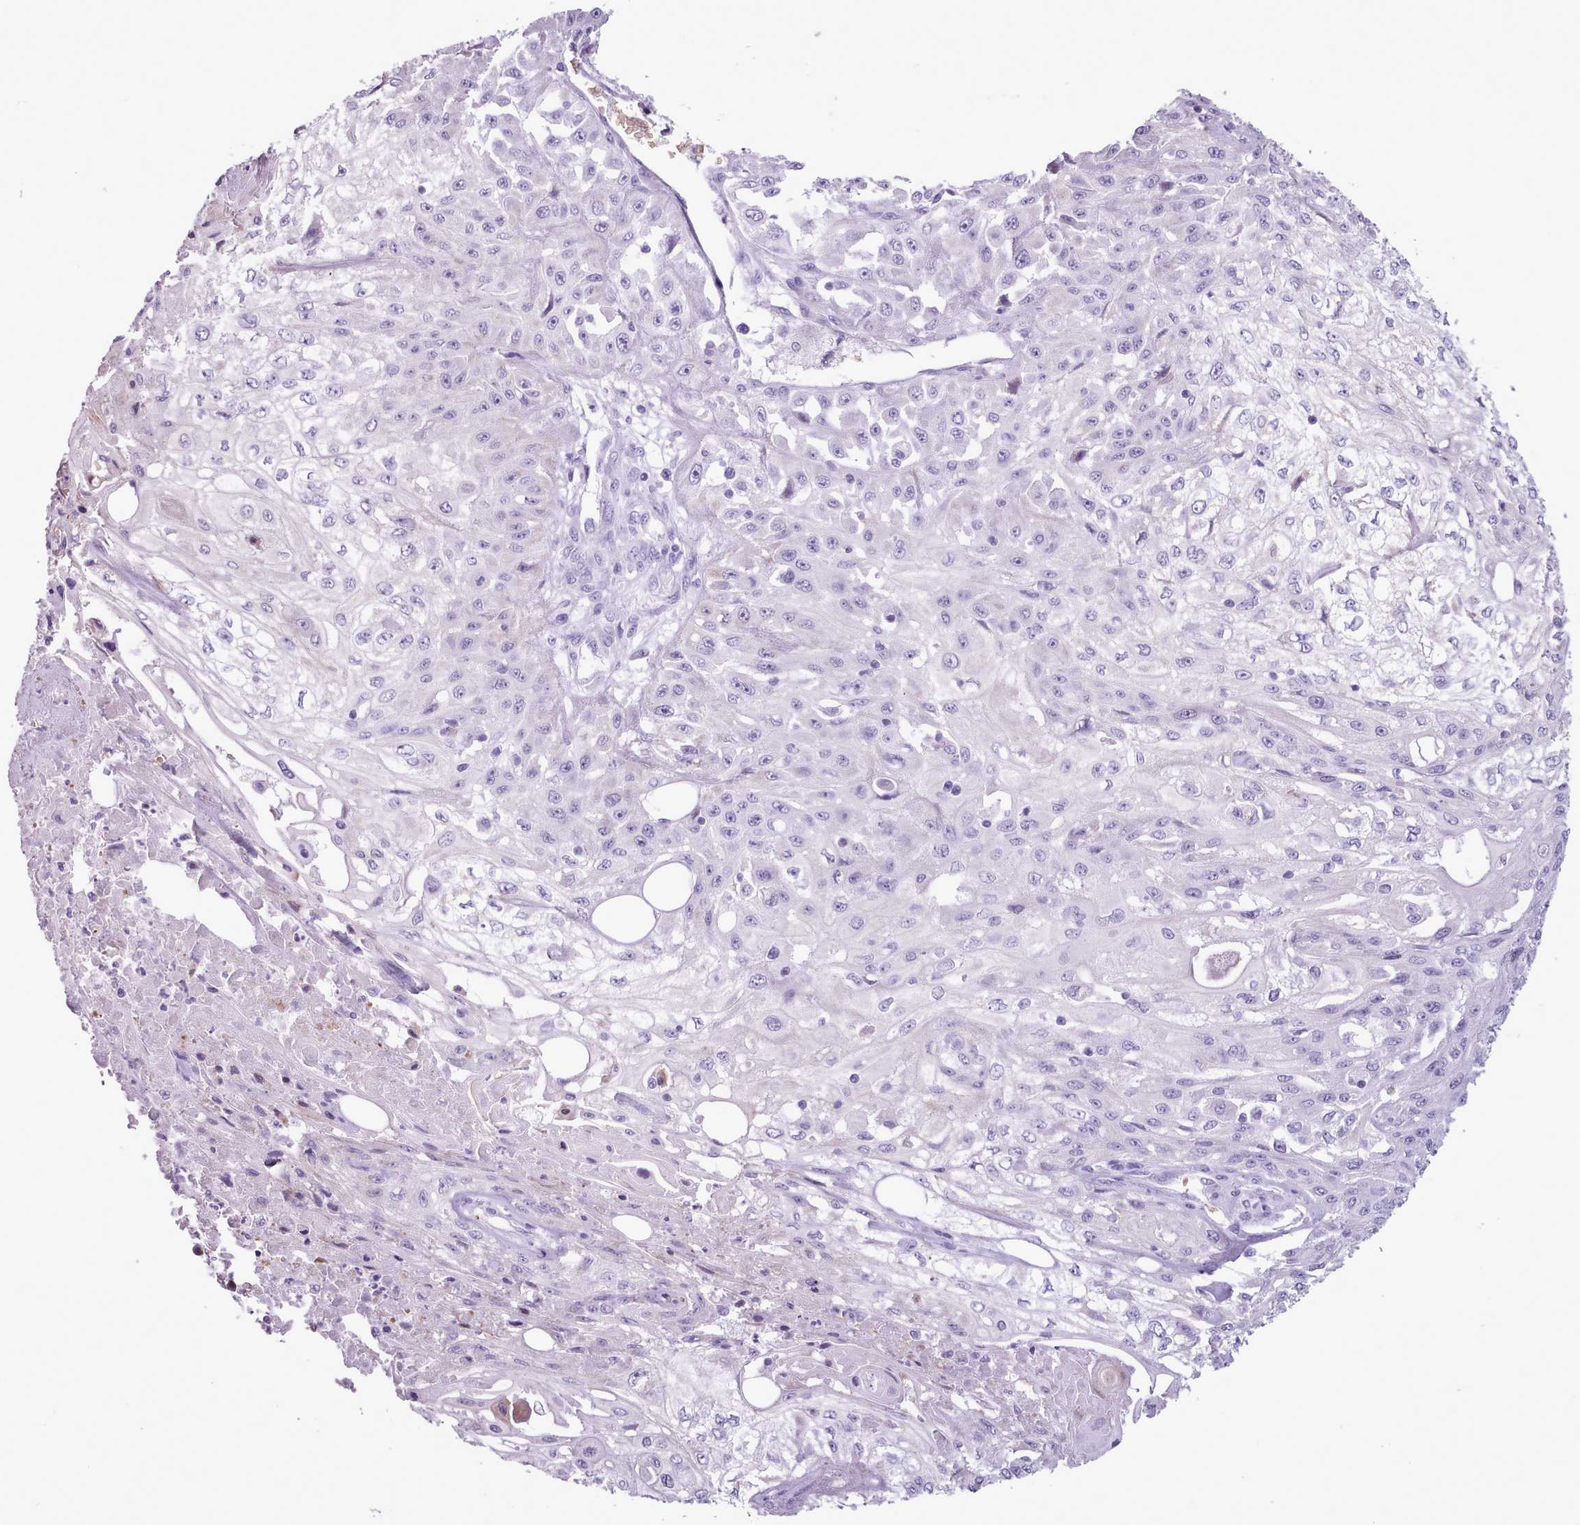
{"staining": {"intensity": "negative", "quantity": "none", "location": "none"}, "tissue": "skin cancer", "cell_type": "Tumor cells", "image_type": "cancer", "snomed": [{"axis": "morphology", "description": "Squamous cell carcinoma, NOS"}, {"axis": "morphology", "description": "Squamous cell carcinoma, metastatic, NOS"}, {"axis": "topography", "description": "Skin"}, {"axis": "topography", "description": "Lymph node"}], "caption": "High power microscopy image of an immunohistochemistry (IHC) image of skin cancer, revealing no significant expression in tumor cells.", "gene": "AK4", "patient": {"sex": "male", "age": 75}}